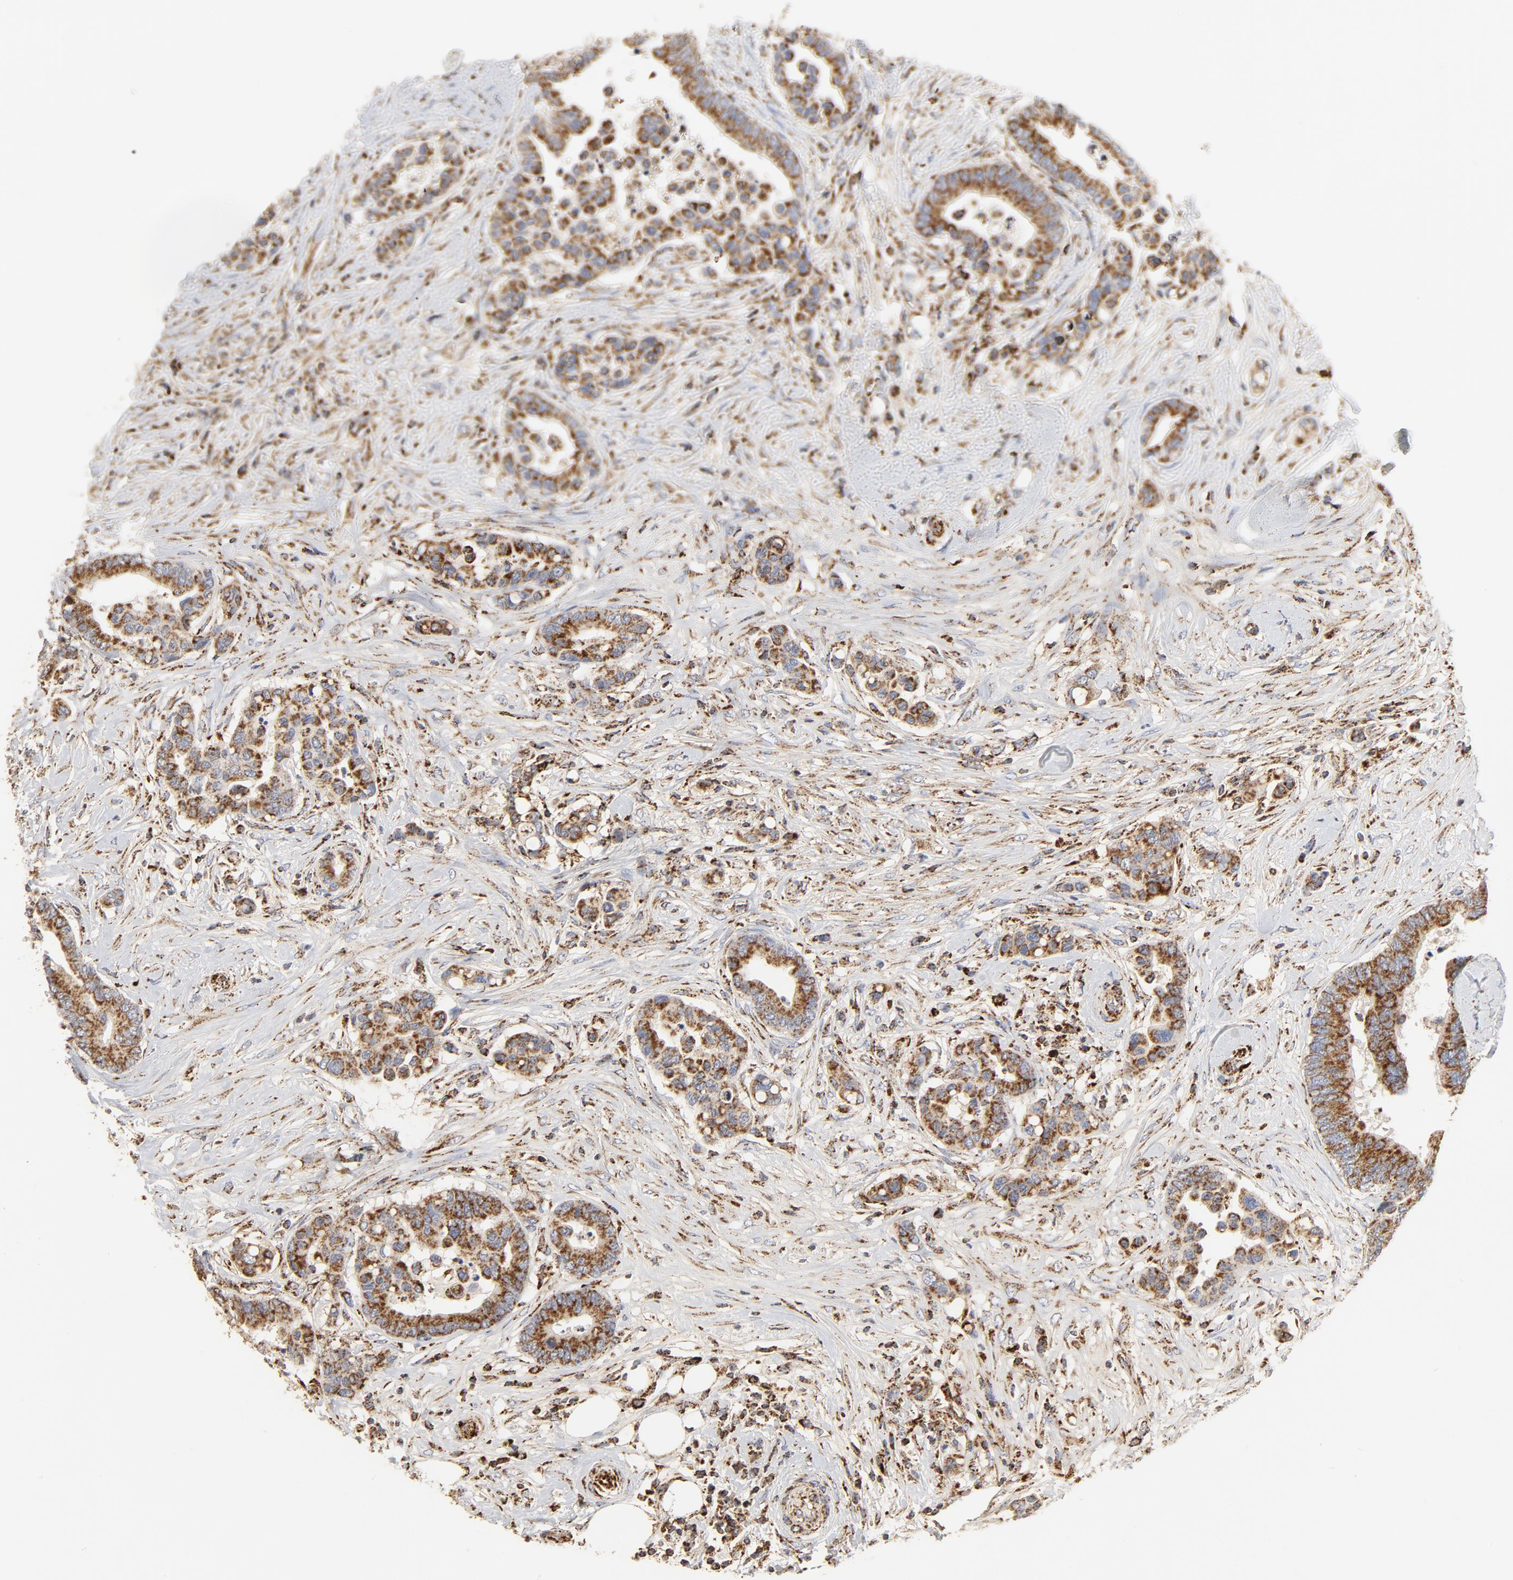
{"staining": {"intensity": "moderate", "quantity": ">75%", "location": "cytoplasmic/membranous"}, "tissue": "colorectal cancer", "cell_type": "Tumor cells", "image_type": "cancer", "snomed": [{"axis": "morphology", "description": "Adenocarcinoma, NOS"}, {"axis": "topography", "description": "Colon"}], "caption": "Tumor cells display moderate cytoplasmic/membranous staining in about >75% of cells in colorectal cancer.", "gene": "PCNX4", "patient": {"sex": "male", "age": 82}}